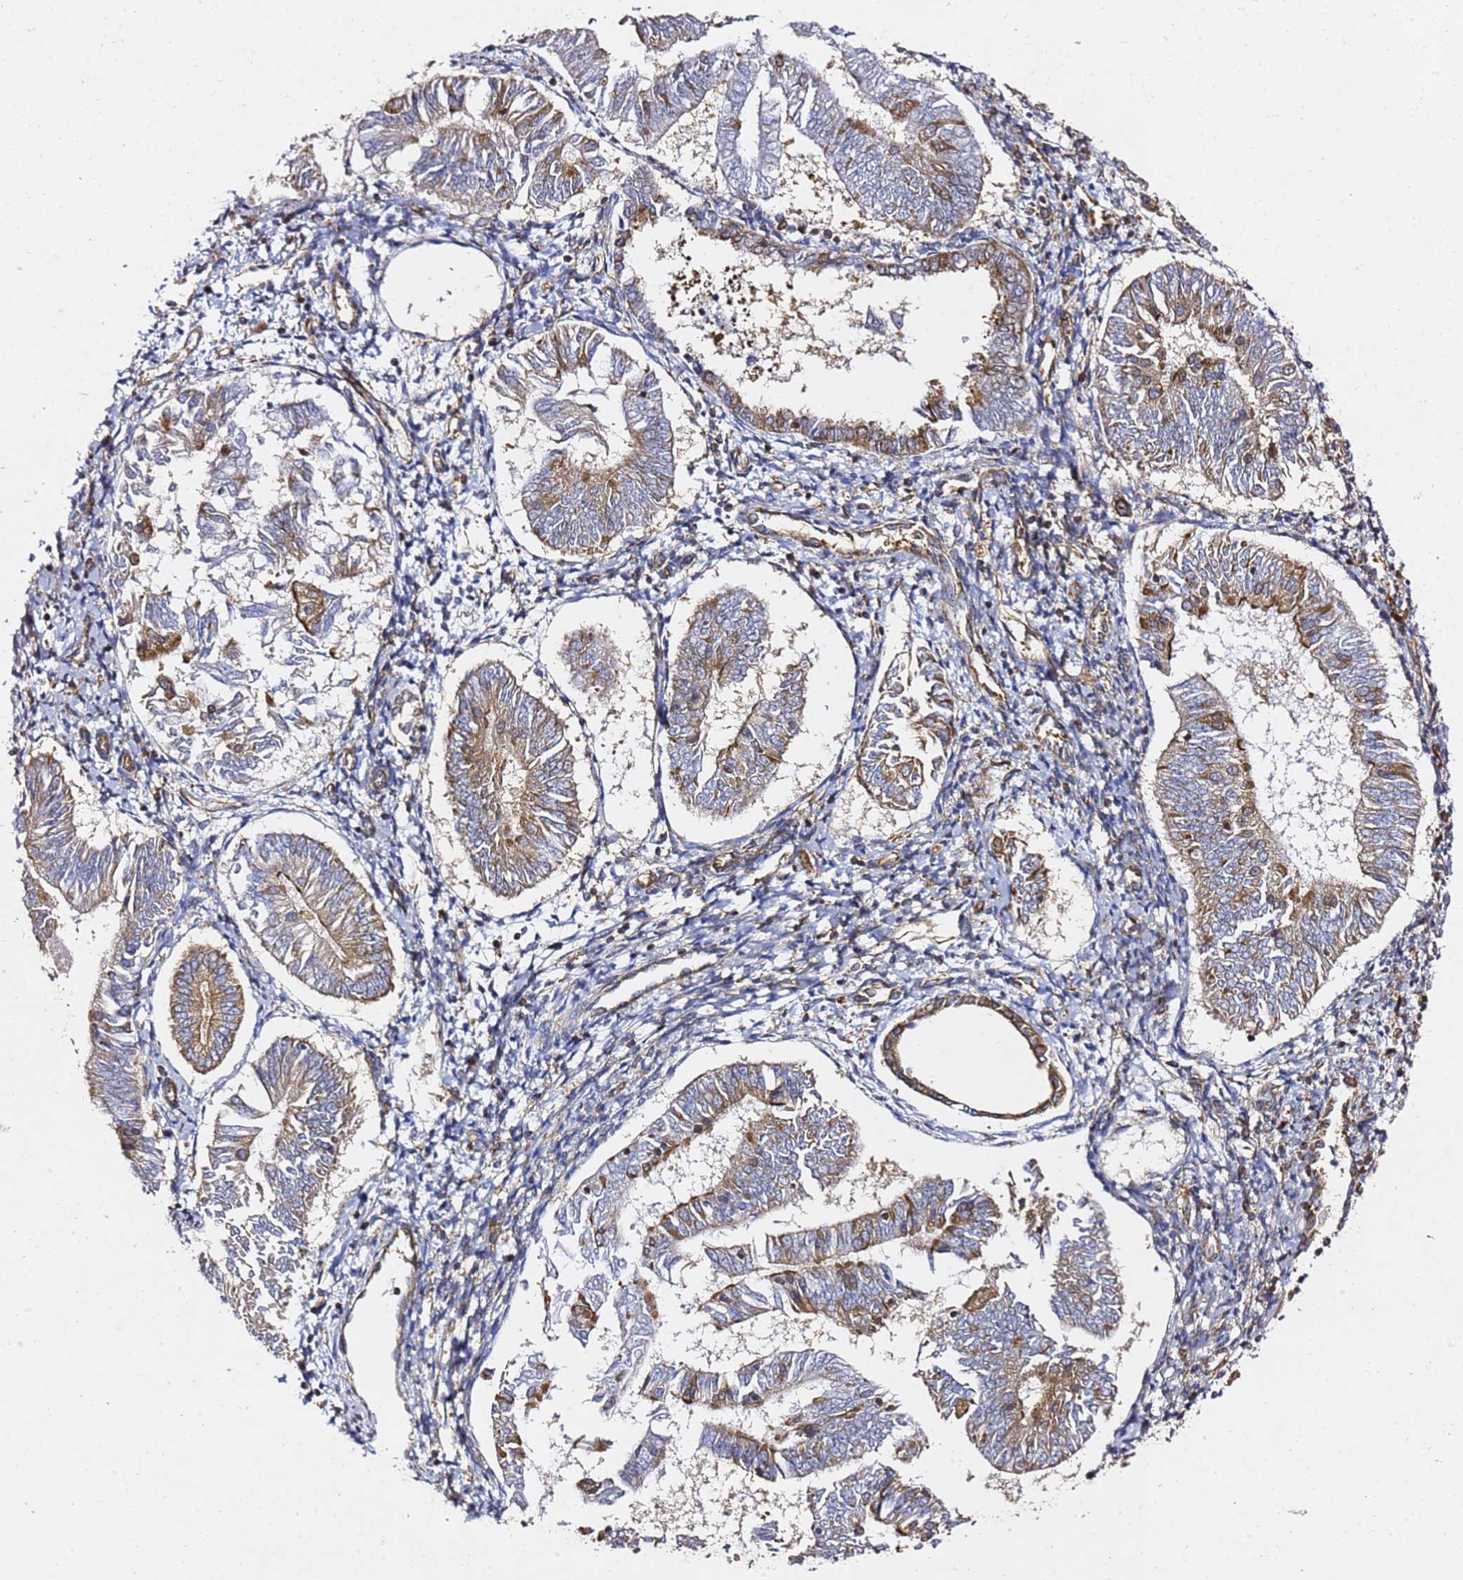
{"staining": {"intensity": "moderate", "quantity": "25%-75%", "location": "cytoplasmic/membranous"}, "tissue": "endometrial cancer", "cell_type": "Tumor cells", "image_type": "cancer", "snomed": [{"axis": "morphology", "description": "Adenocarcinoma, NOS"}, {"axis": "topography", "description": "Endometrium"}], "caption": "Immunohistochemical staining of endometrial cancer (adenocarcinoma) displays moderate cytoplasmic/membranous protein expression in about 25%-75% of tumor cells. (Stains: DAB (3,3'-diaminobenzidine) in brown, nuclei in blue, Microscopy: brightfield microscopy at high magnification).", "gene": "TPST1", "patient": {"sex": "female", "age": 58}}